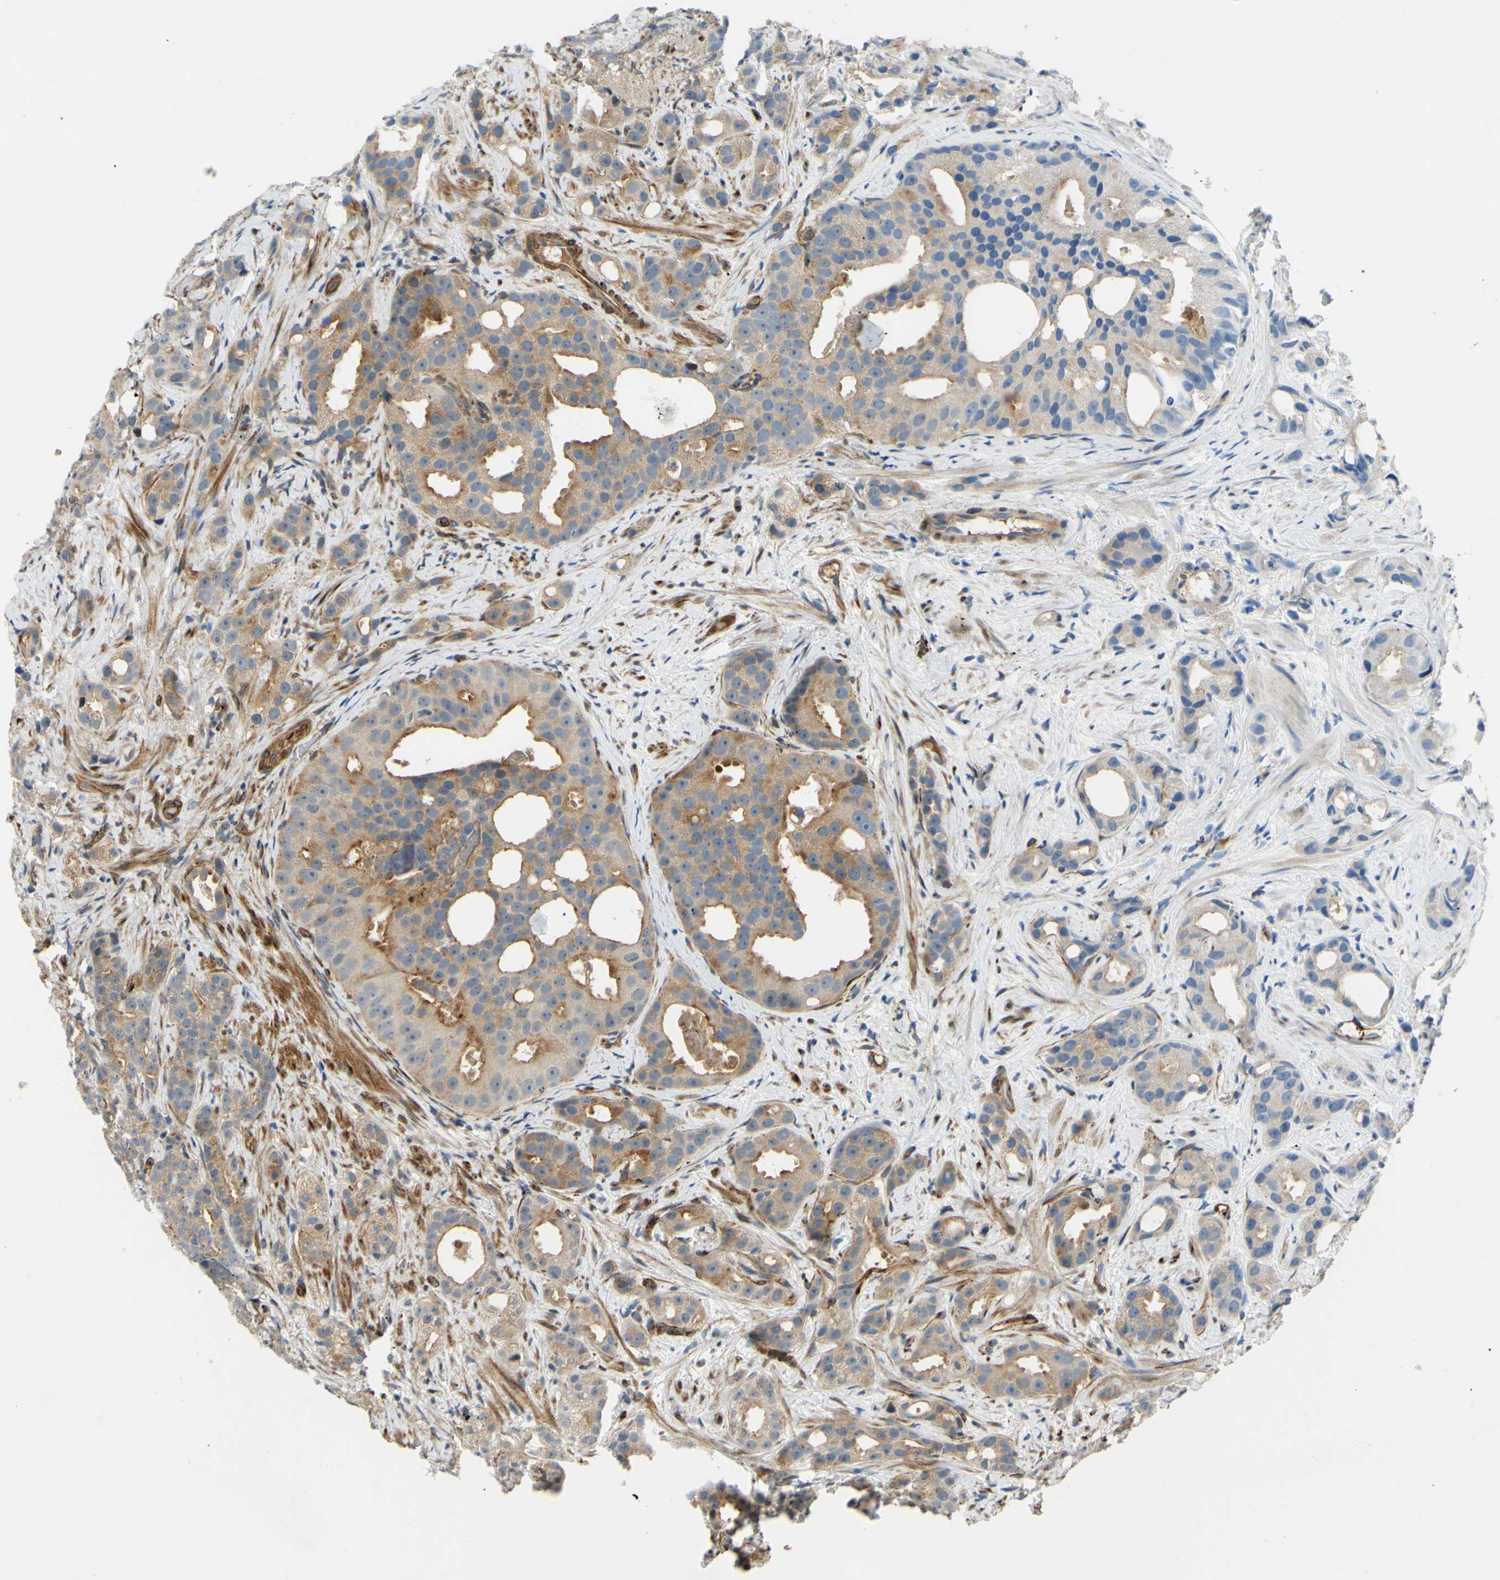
{"staining": {"intensity": "moderate", "quantity": ">75%", "location": "cytoplasmic/membranous"}, "tissue": "prostate cancer", "cell_type": "Tumor cells", "image_type": "cancer", "snomed": [{"axis": "morphology", "description": "Adenocarcinoma, Low grade"}, {"axis": "topography", "description": "Prostate"}], "caption": "Immunohistochemistry of human prostate cancer (low-grade adenocarcinoma) reveals medium levels of moderate cytoplasmic/membranous expression in about >75% of tumor cells.", "gene": "ARHGAP1", "patient": {"sex": "male", "age": 89}}